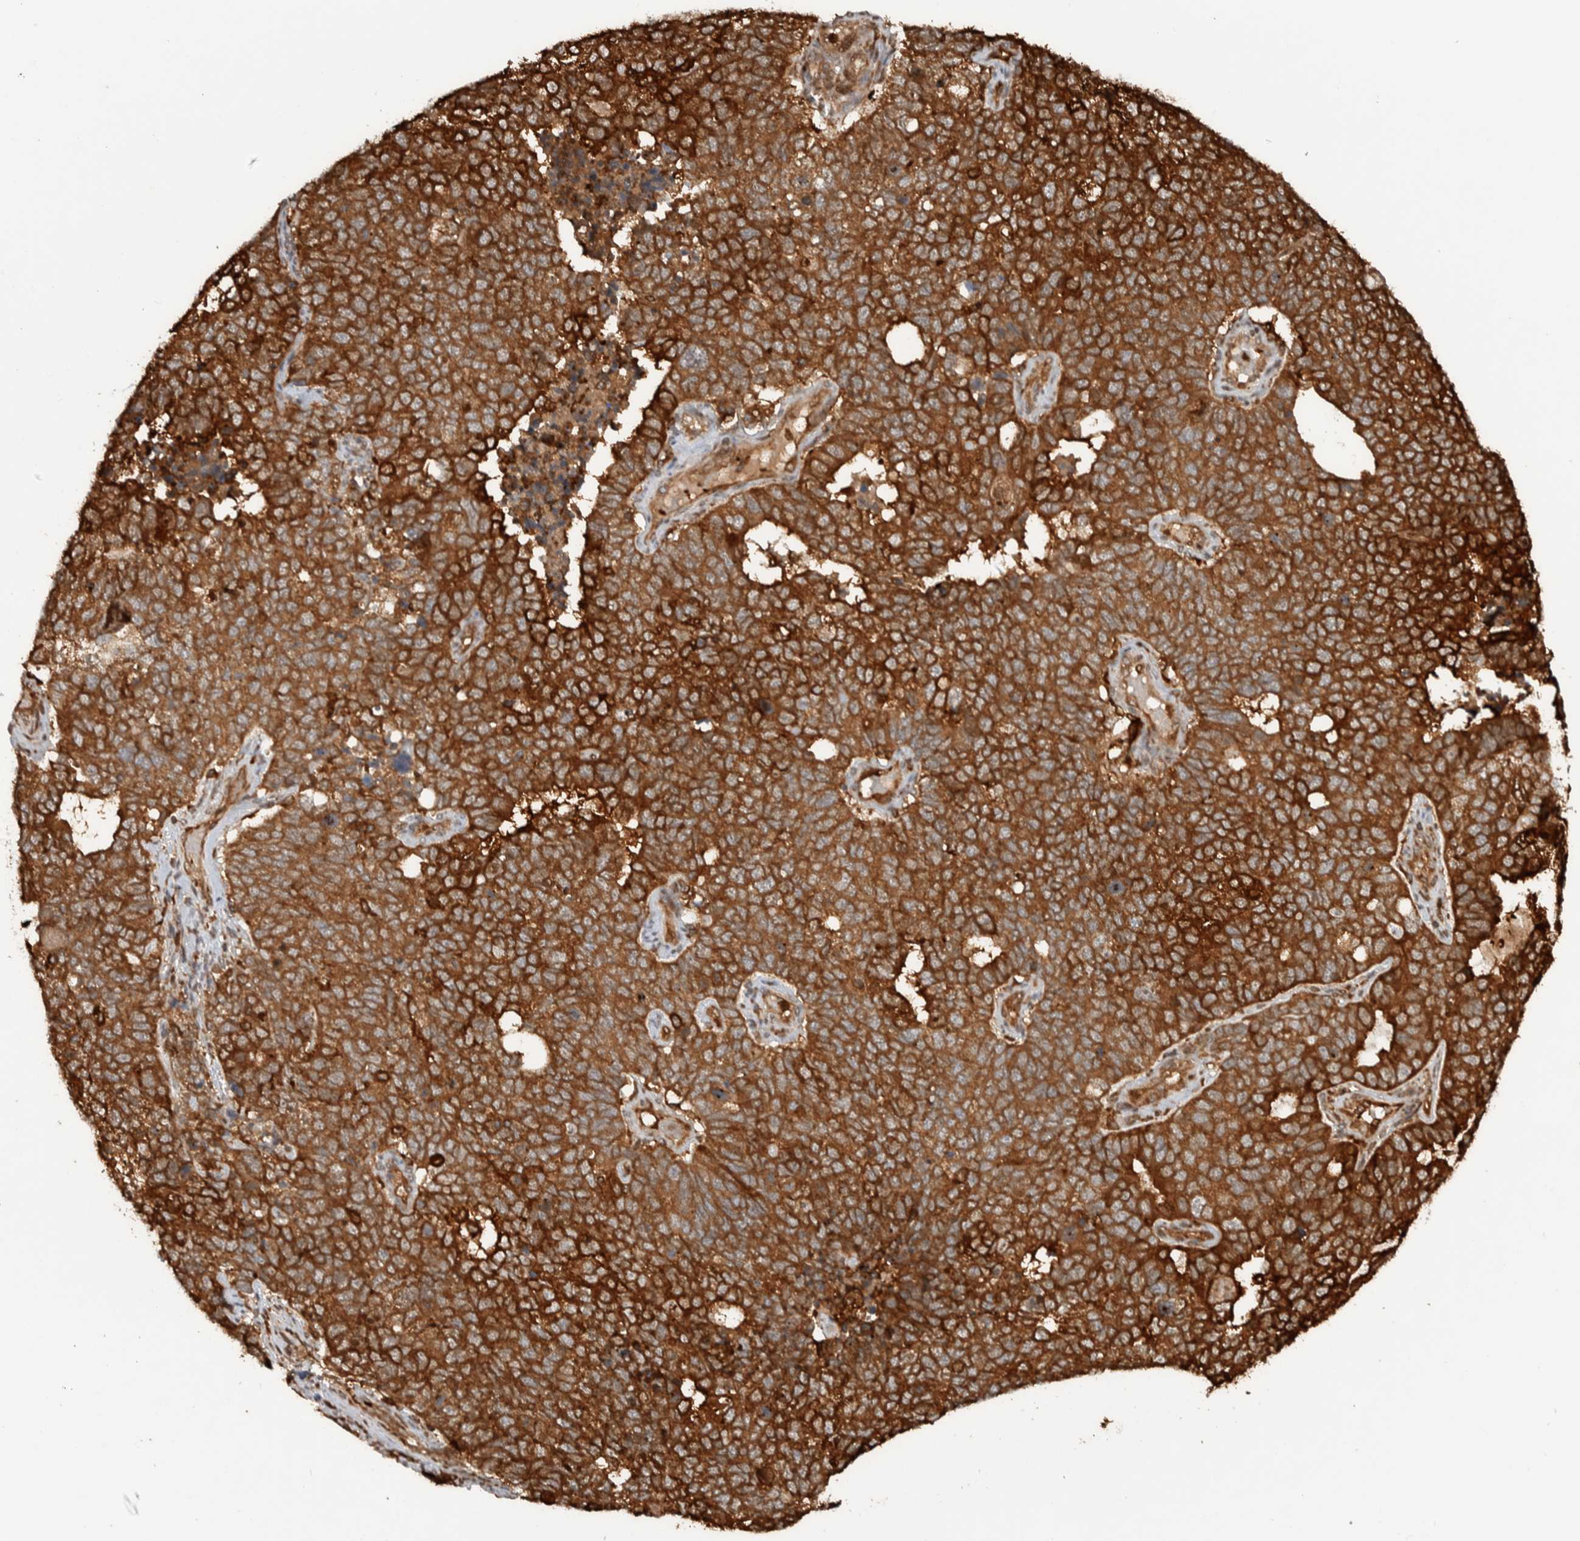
{"staining": {"intensity": "strong", "quantity": ">75%", "location": "cytoplasmic/membranous"}, "tissue": "cervical cancer", "cell_type": "Tumor cells", "image_type": "cancer", "snomed": [{"axis": "morphology", "description": "Squamous cell carcinoma, NOS"}, {"axis": "topography", "description": "Cervix"}], "caption": "Squamous cell carcinoma (cervical) stained for a protein shows strong cytoplasmic/membranous positivity in tumor cells.", "gene": "CNTROB", "patient": {"sex": "female", "age": 63}}